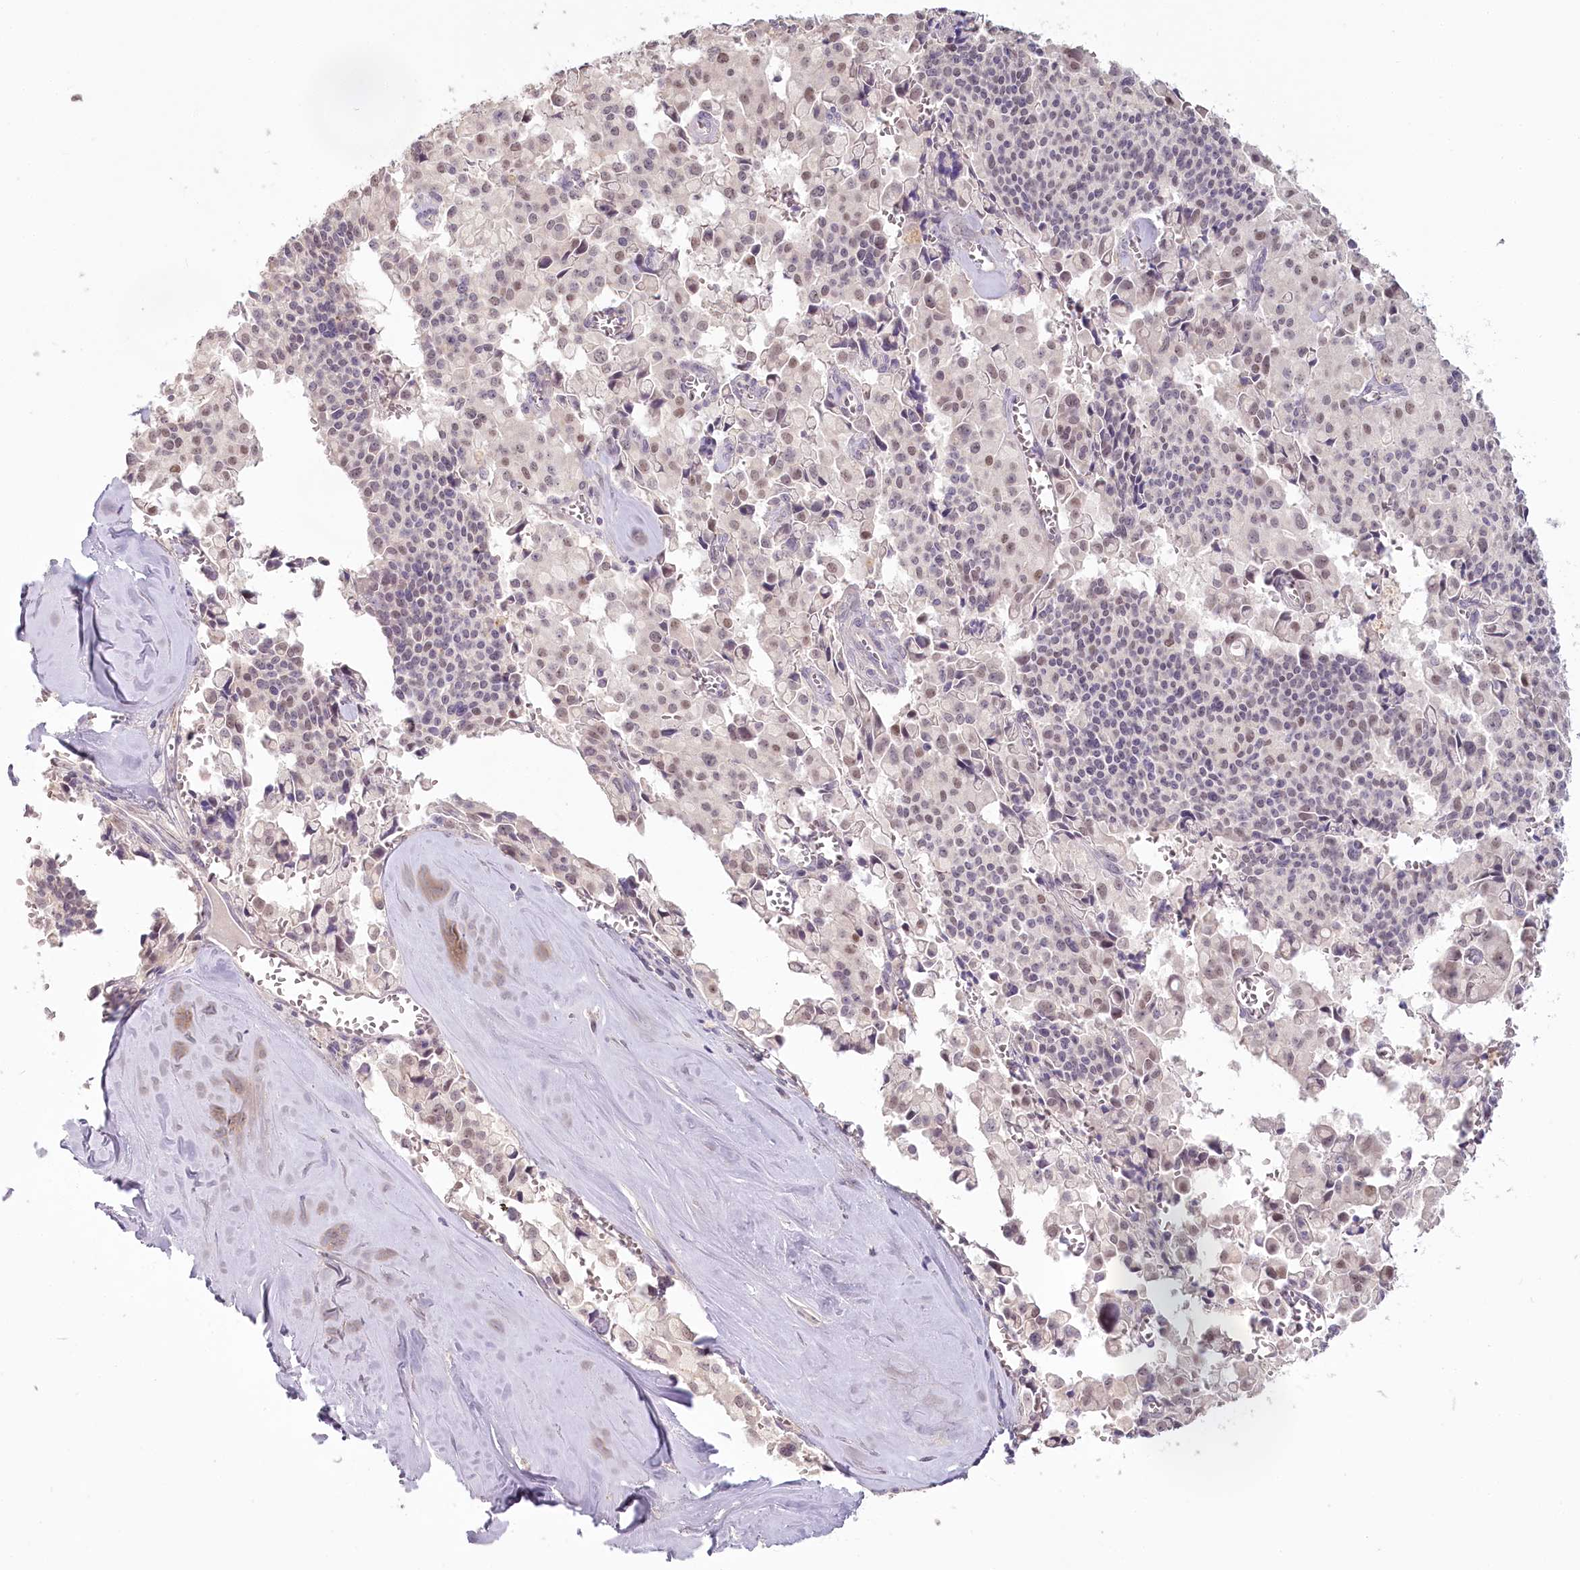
{"staining": {"intensity": "moderate", "quantity": ">75%", "location": "nuclear"}, "tissue": "pancreatic cancer", "cell_type": "Tumor cells", "image_type": "cancer", "snomed": [{"axis": "morphology", "description": "Adenocarcinoma, NOS"}, {"axis": "topography", "description": "Pancreas"}], "caption": "Tumor cells demonstrate medium levels of moderate nuclear staining in about >75% of cells in adenocarcinoma (pancreatic).", "gene": "USP11", "patient": {"sex": "male", "age": 65}}